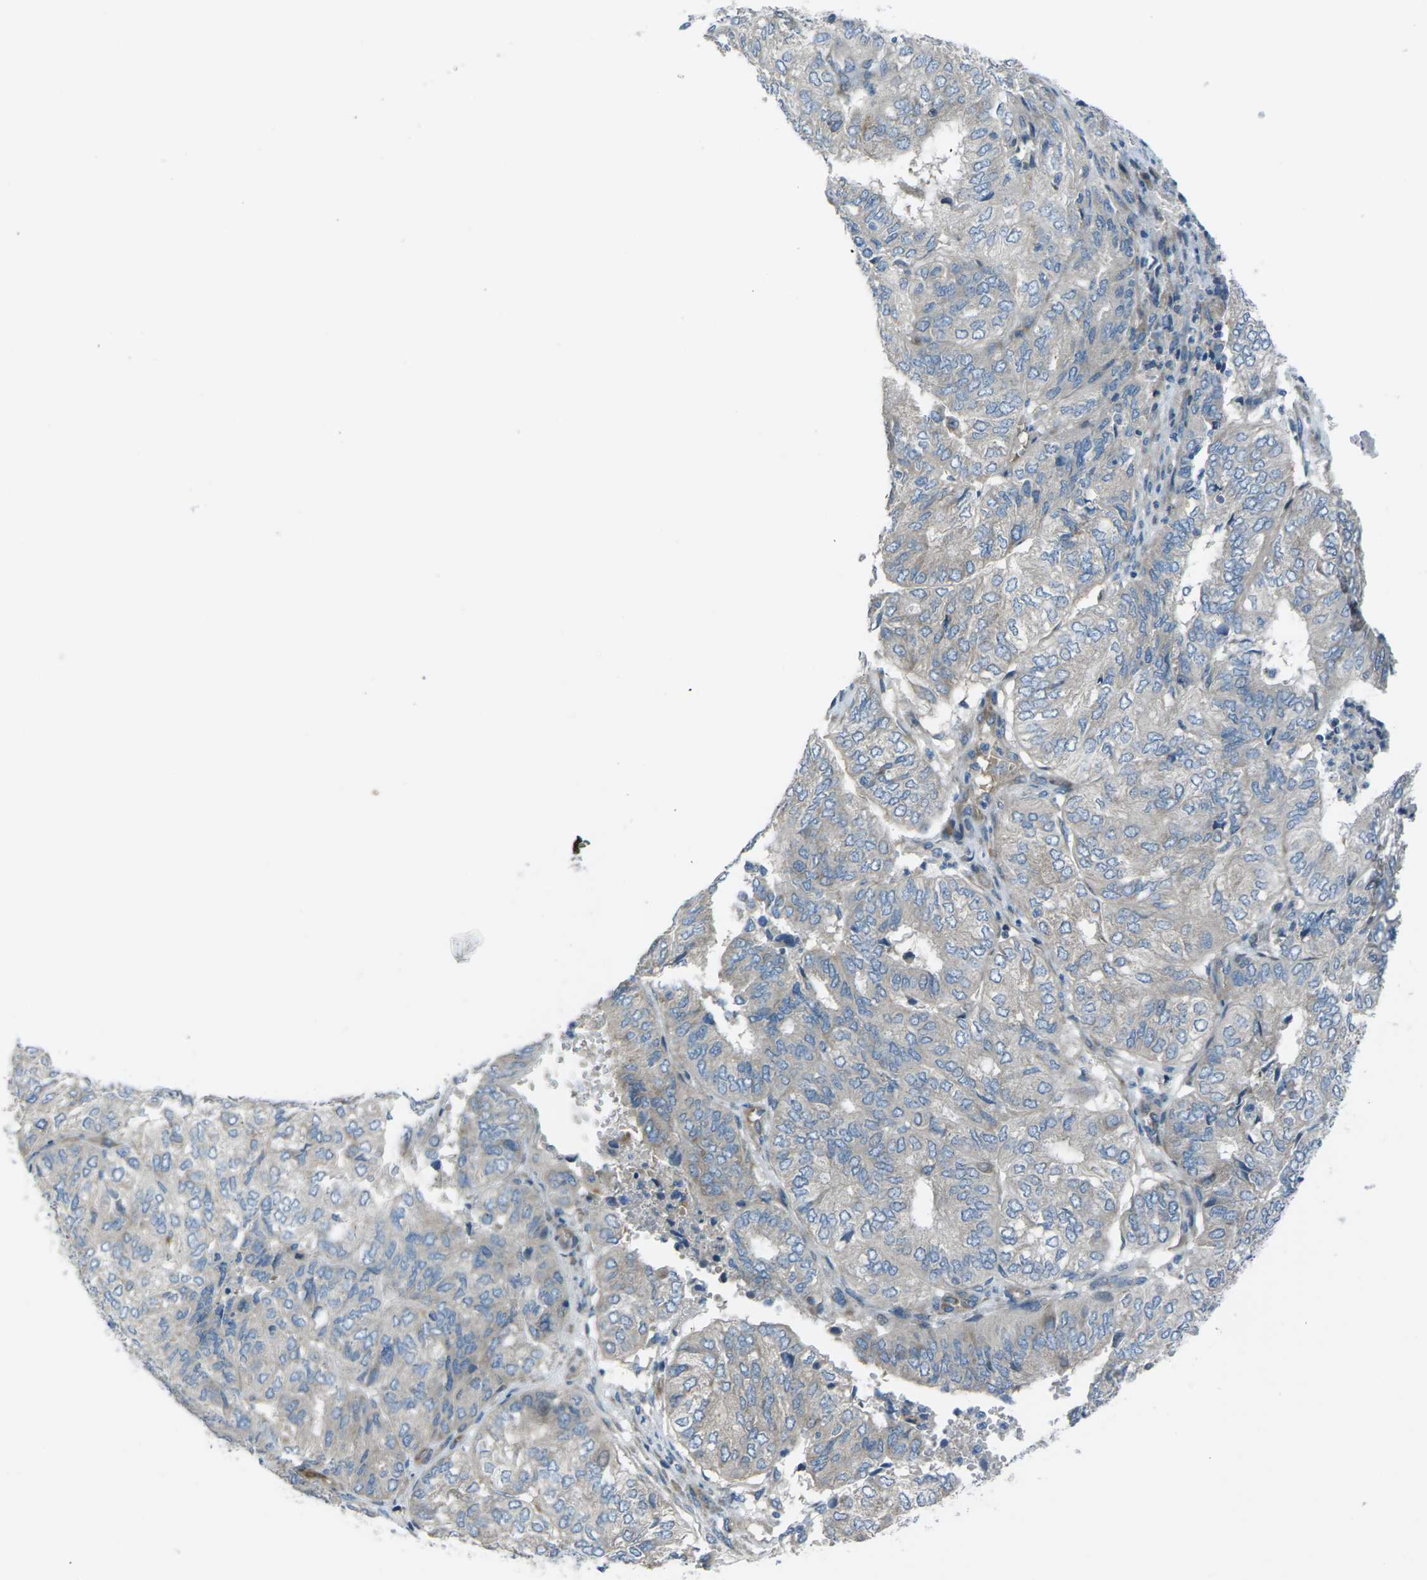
{"staining": {"intensity": "weak", "quantity": "<25%", "location": "cytoplasmic/membranous"}, "tissue": "endometrial cancer", "cell_type": "Tumor cells", "image_type": "cancer", "snomed": [{"axis": "morphology", "description": "Adenocarcinoma, NOS"}, {"axis": "topography", "description": "Uterus"}], "caption": "Tumor cells are negative for brown protein staining in endometrial cancer (adenocarcinoma). Nuclei are stained in blue.", "gene": "EDNRA", "patient": {"sex": "female", "age": 60}}